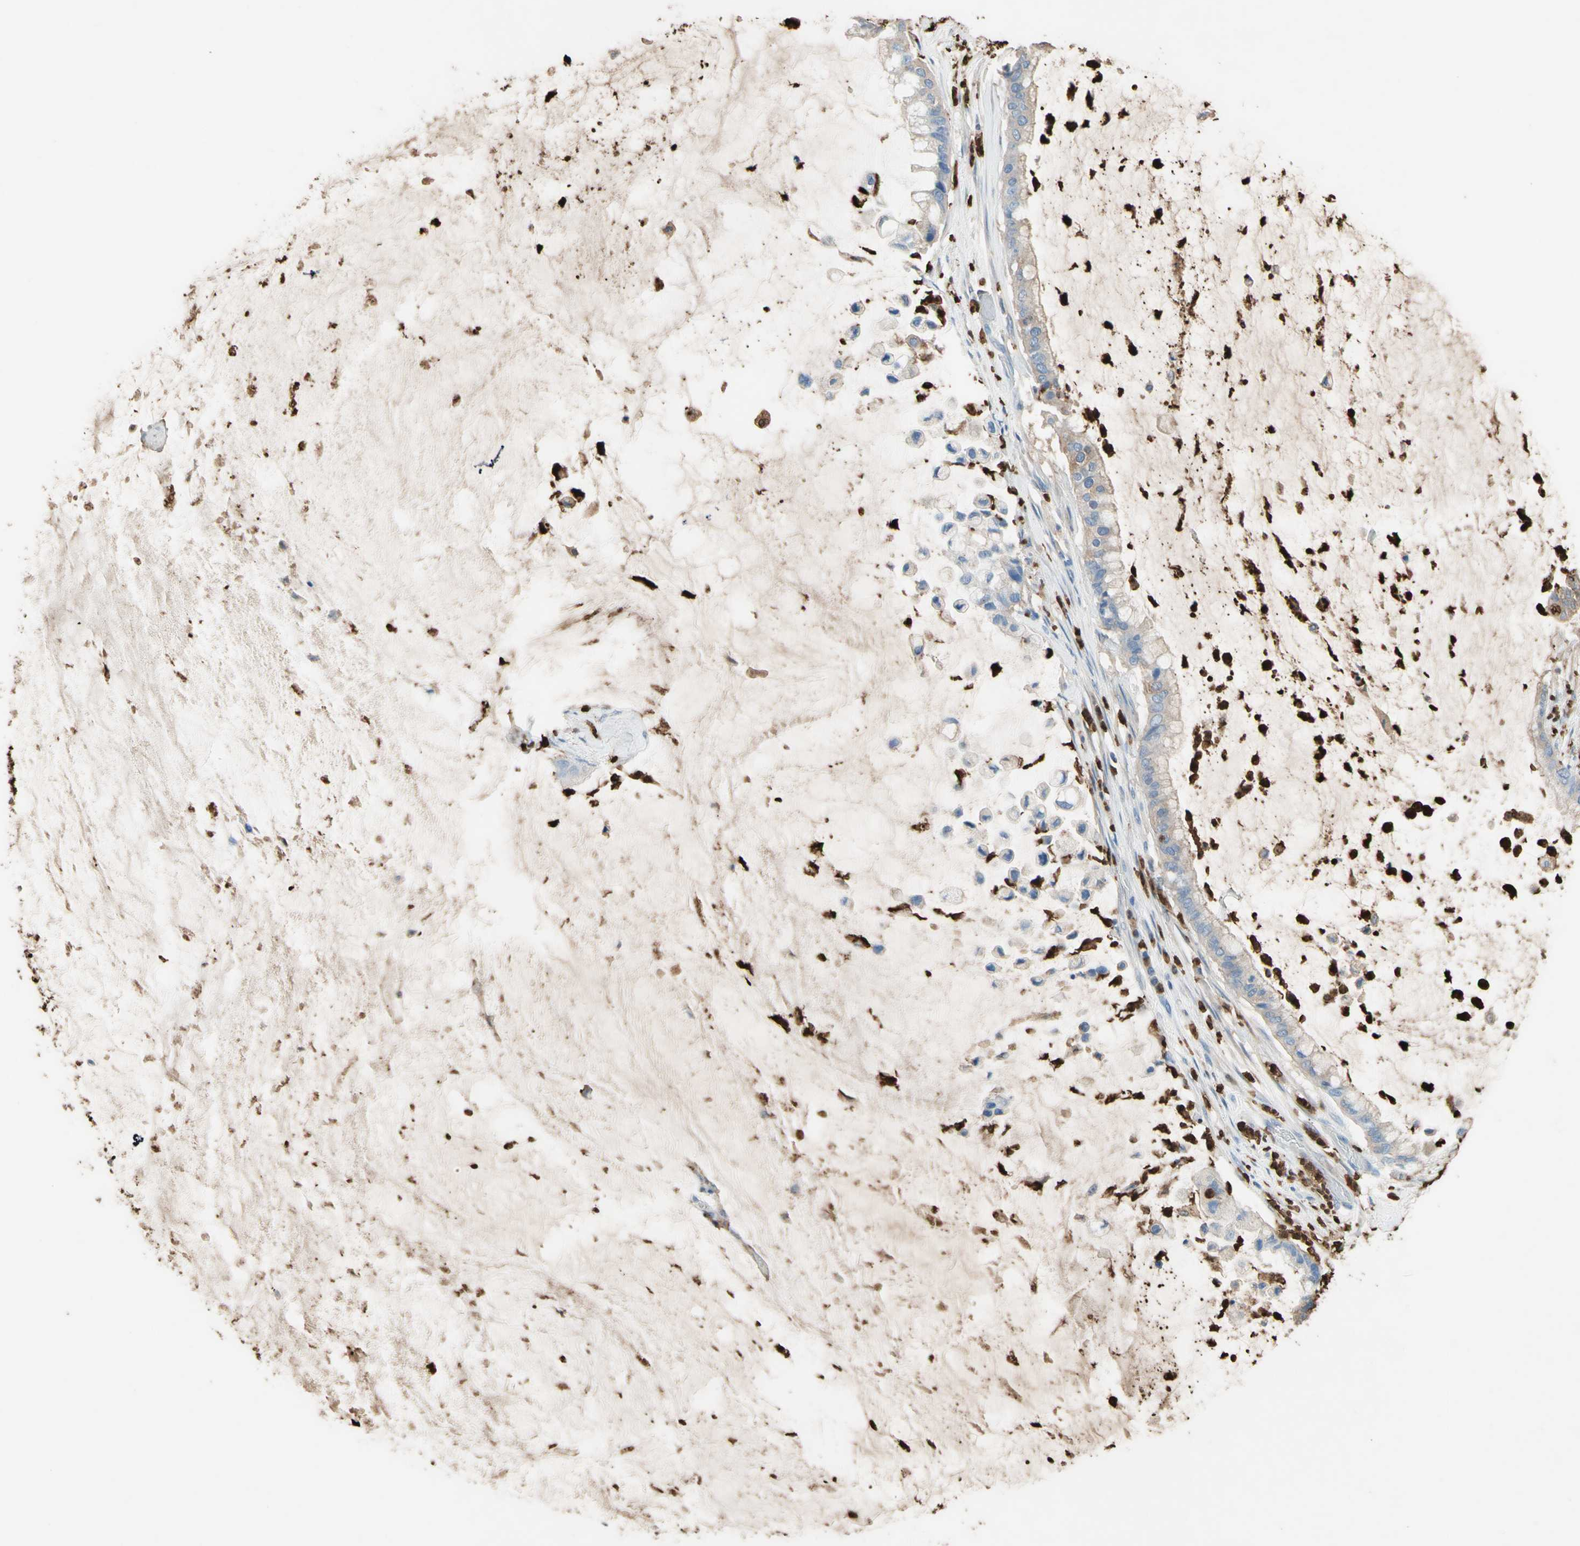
{"staining": {"intensity": "weak", "quantity": ">75%", "location": "cytoplasmic/membranous"}, "tissue": "pancreatic cancer", "cell_type": "Tumor cells", "image_type": "cancer", "snomed": [{"axis": "morphology", "description": "Adenocarcinoma, NOS"}, {"axis": "topography", "description": "Pancreas"}], "caption": "The micrograph exhibits a brown stain indicating the presence of a protein in the cytoplasmic/membranous of tumor cells in adenocarcinoma (pancreatic). Immunohistochemistry (ihc) stains the protein of interest in brown and the nuclei are stained blue.", "gene": "NFKBIZ", "patient": {"sex": "male", "age": 41}}